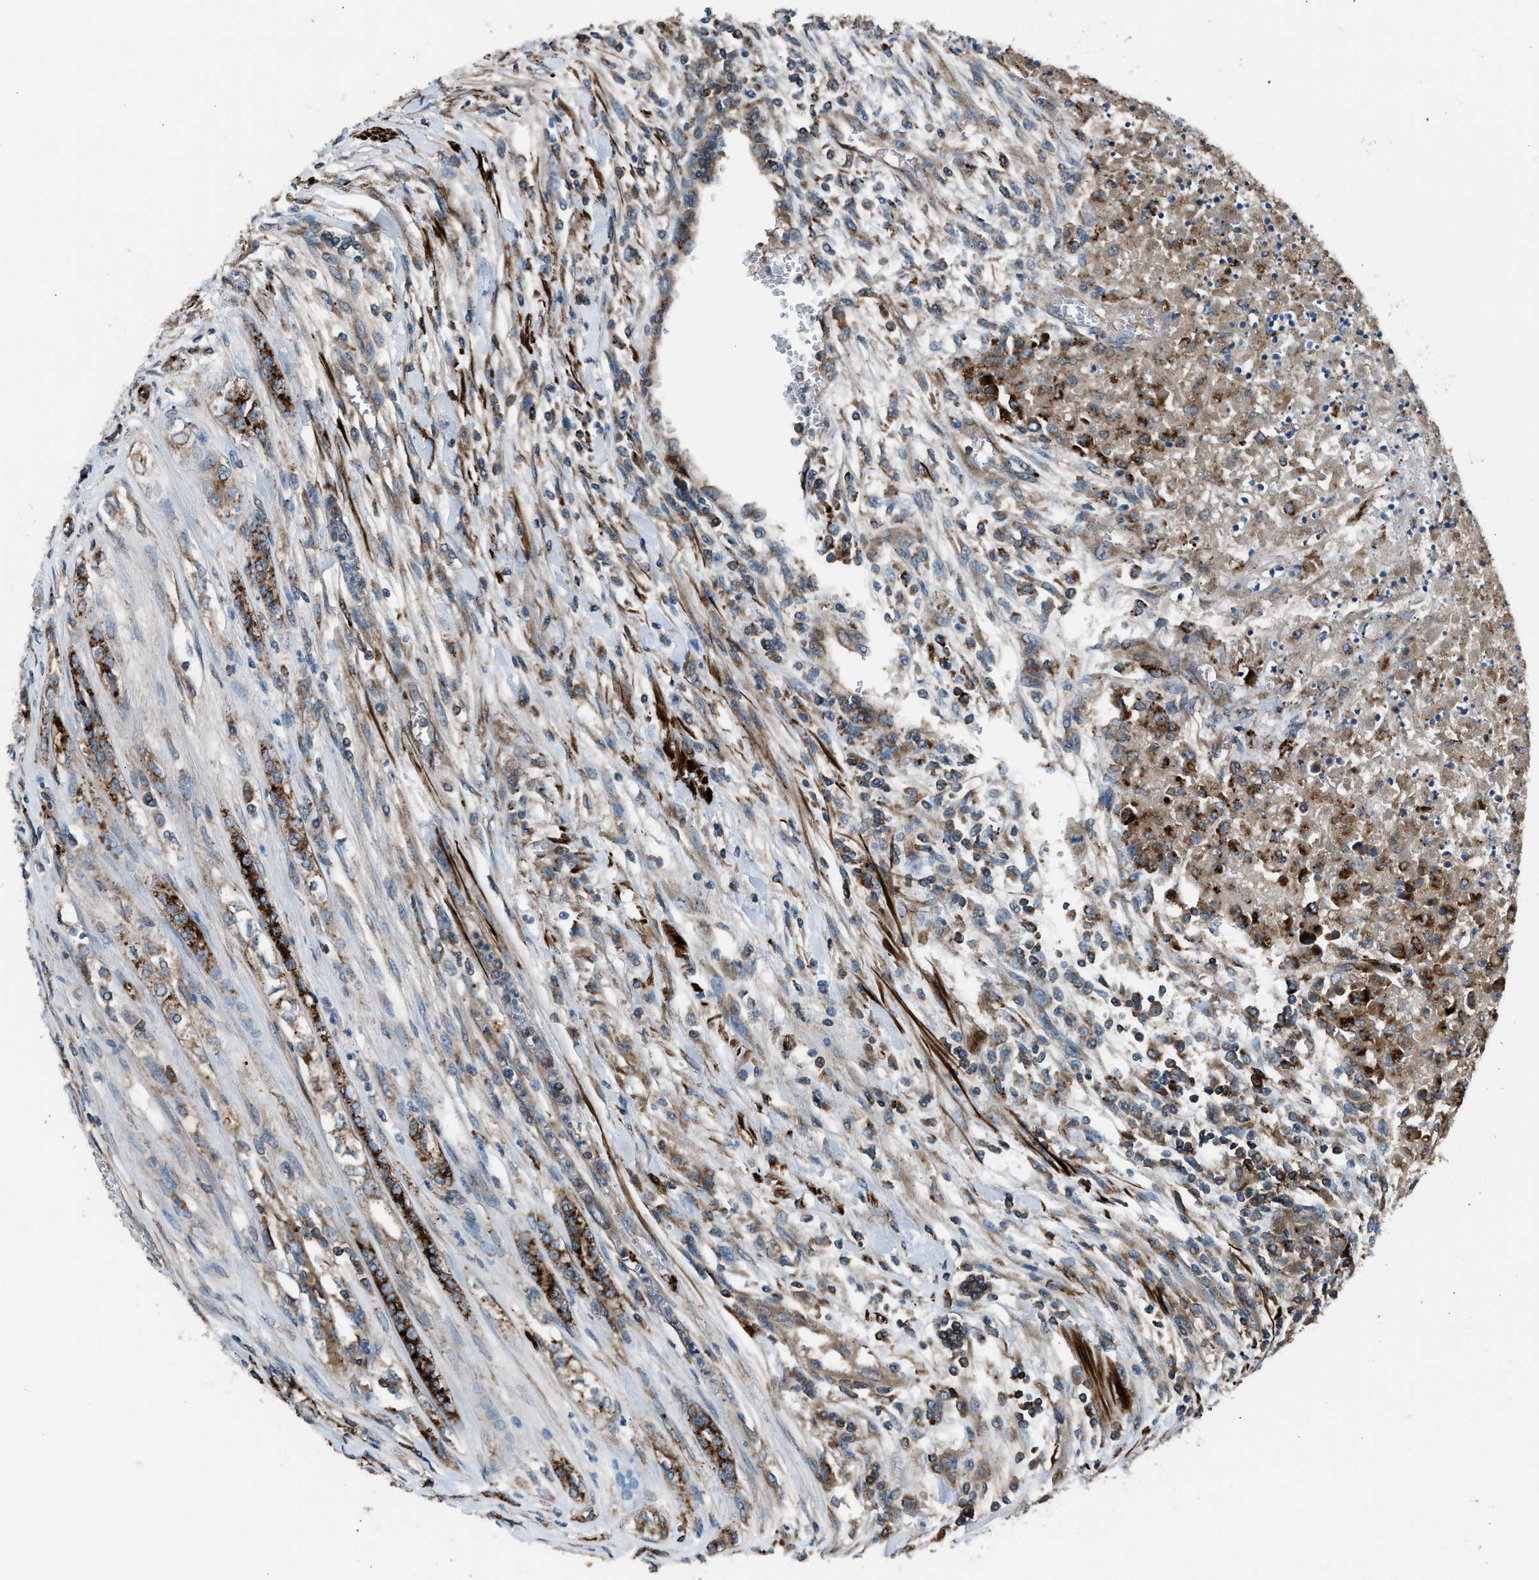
{"staining": {"intensity": "strong", "quantity": "<25%", "location": "cytoplasmic/membranous"}, "tissue": "renal cancer", "cell_type": "Tumor cells", "image_type": "cancer", "snomed": [{"axis": "morphology", "description": "Adenocarcinoma, NOS"}, {"axis": "topography", "description": "Kidney"}], "caption": "Approximately <25% of tumor cells in human renal cancer (adenocarcinoma) reveal strong cytoplasmic/membranous protein expression as visualized by brown immunohistochemical staining.", "gene": "LMBR1", "patient": {"sex": "female", "age": 54}}